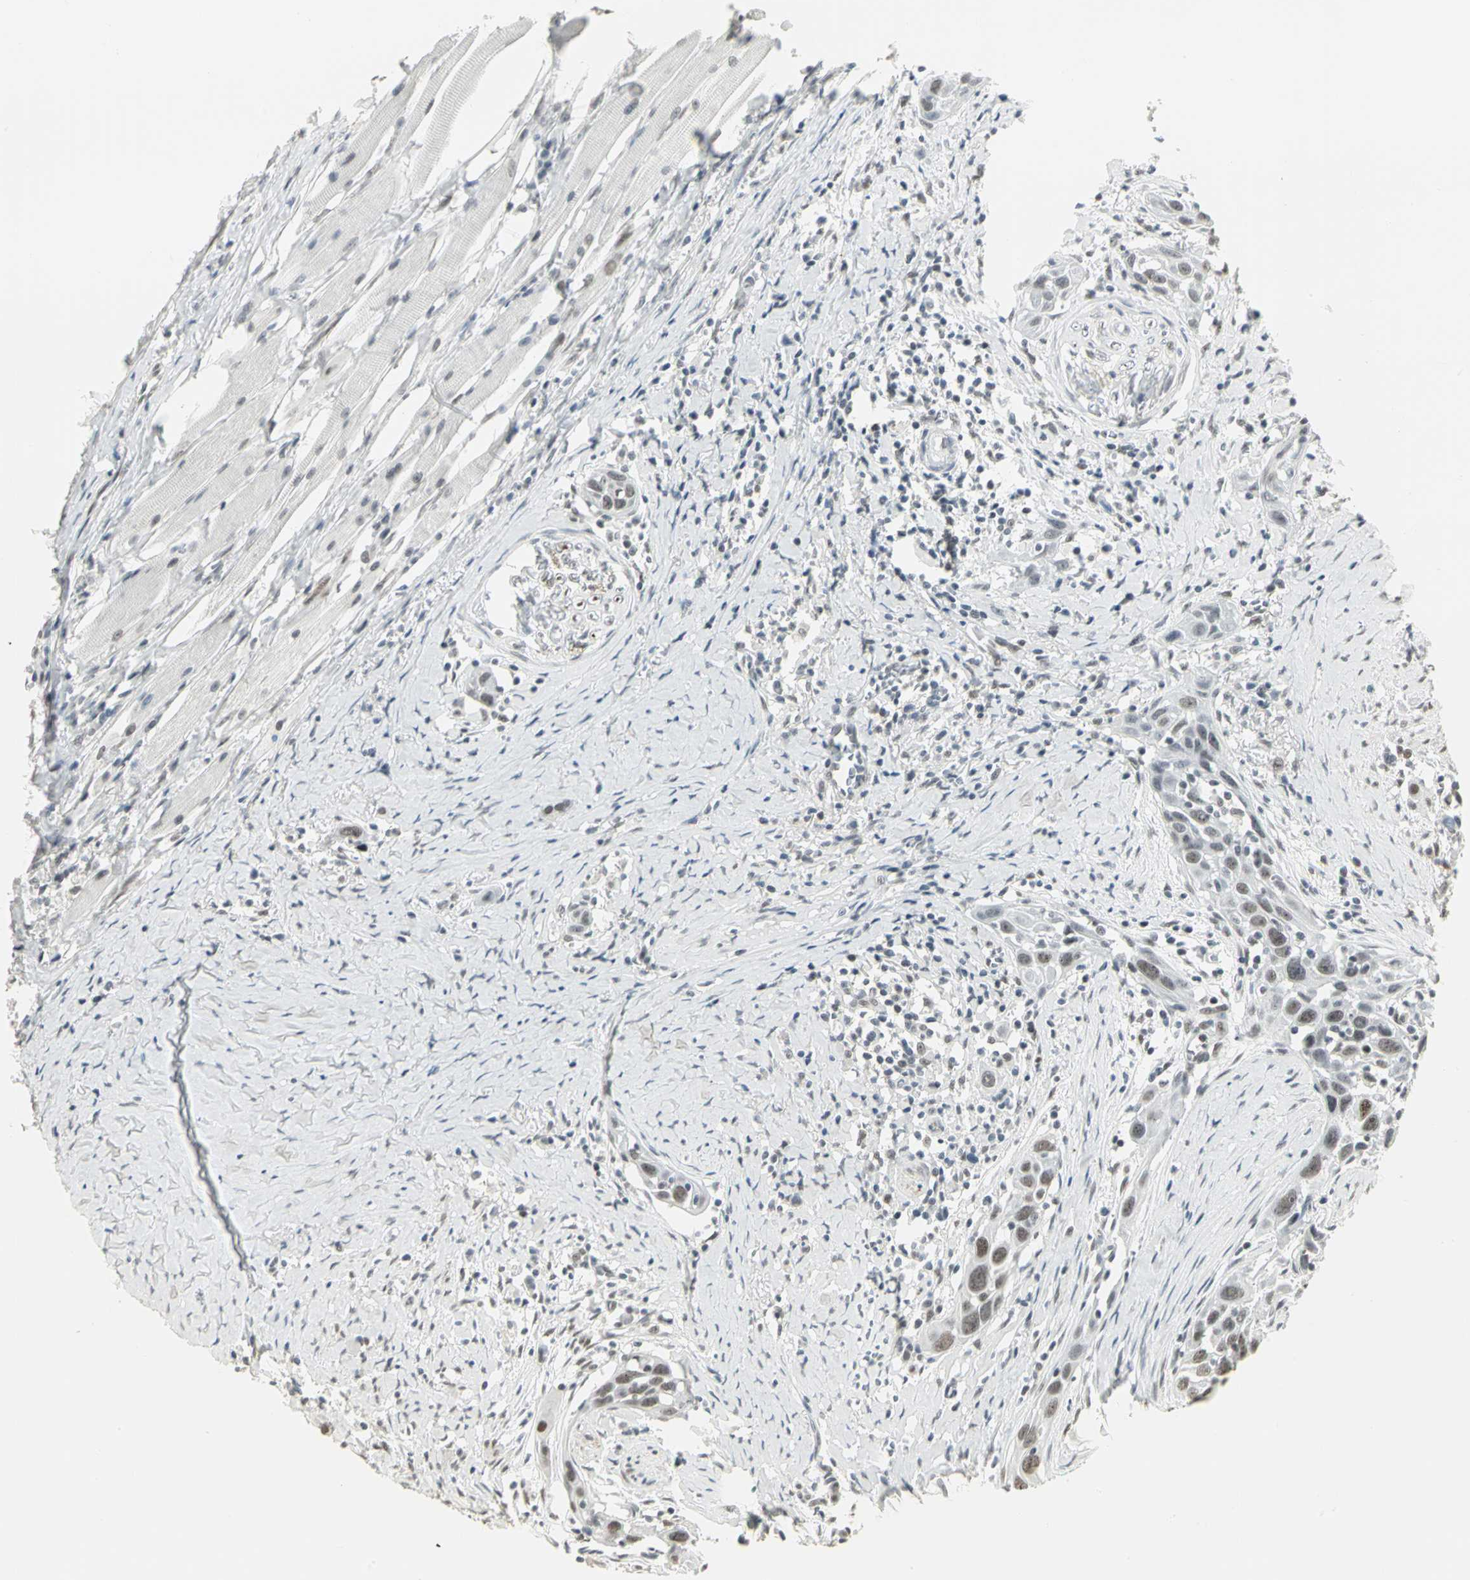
{"staining": {"intensity": "moderate", "quantity": ">75%", "location": "nuclear"}, "tissue": "head and neck cancer", "cell_type": "Tumor cells", "image_type": "cancer", "snomed": [{"axis": "morphology", "description": "Normal tissue, NOS"}, {"axis": "morphology", "description": "Squamous cell carcinoma, NOS"}, {"axis": "topography", "description": "Oral tissue"}, {"axis": "topography", "description": "Head-Neck"}], "caption": "An IHC micrograph of tumor tissue is shown. Protein staining in brown highlights moderate nuclear positivity in head and neck cancer (squamous cell carcinoma) within tumor cells.", "gene": "CBX3", "patient": {"sex": "female", "age": 50}}